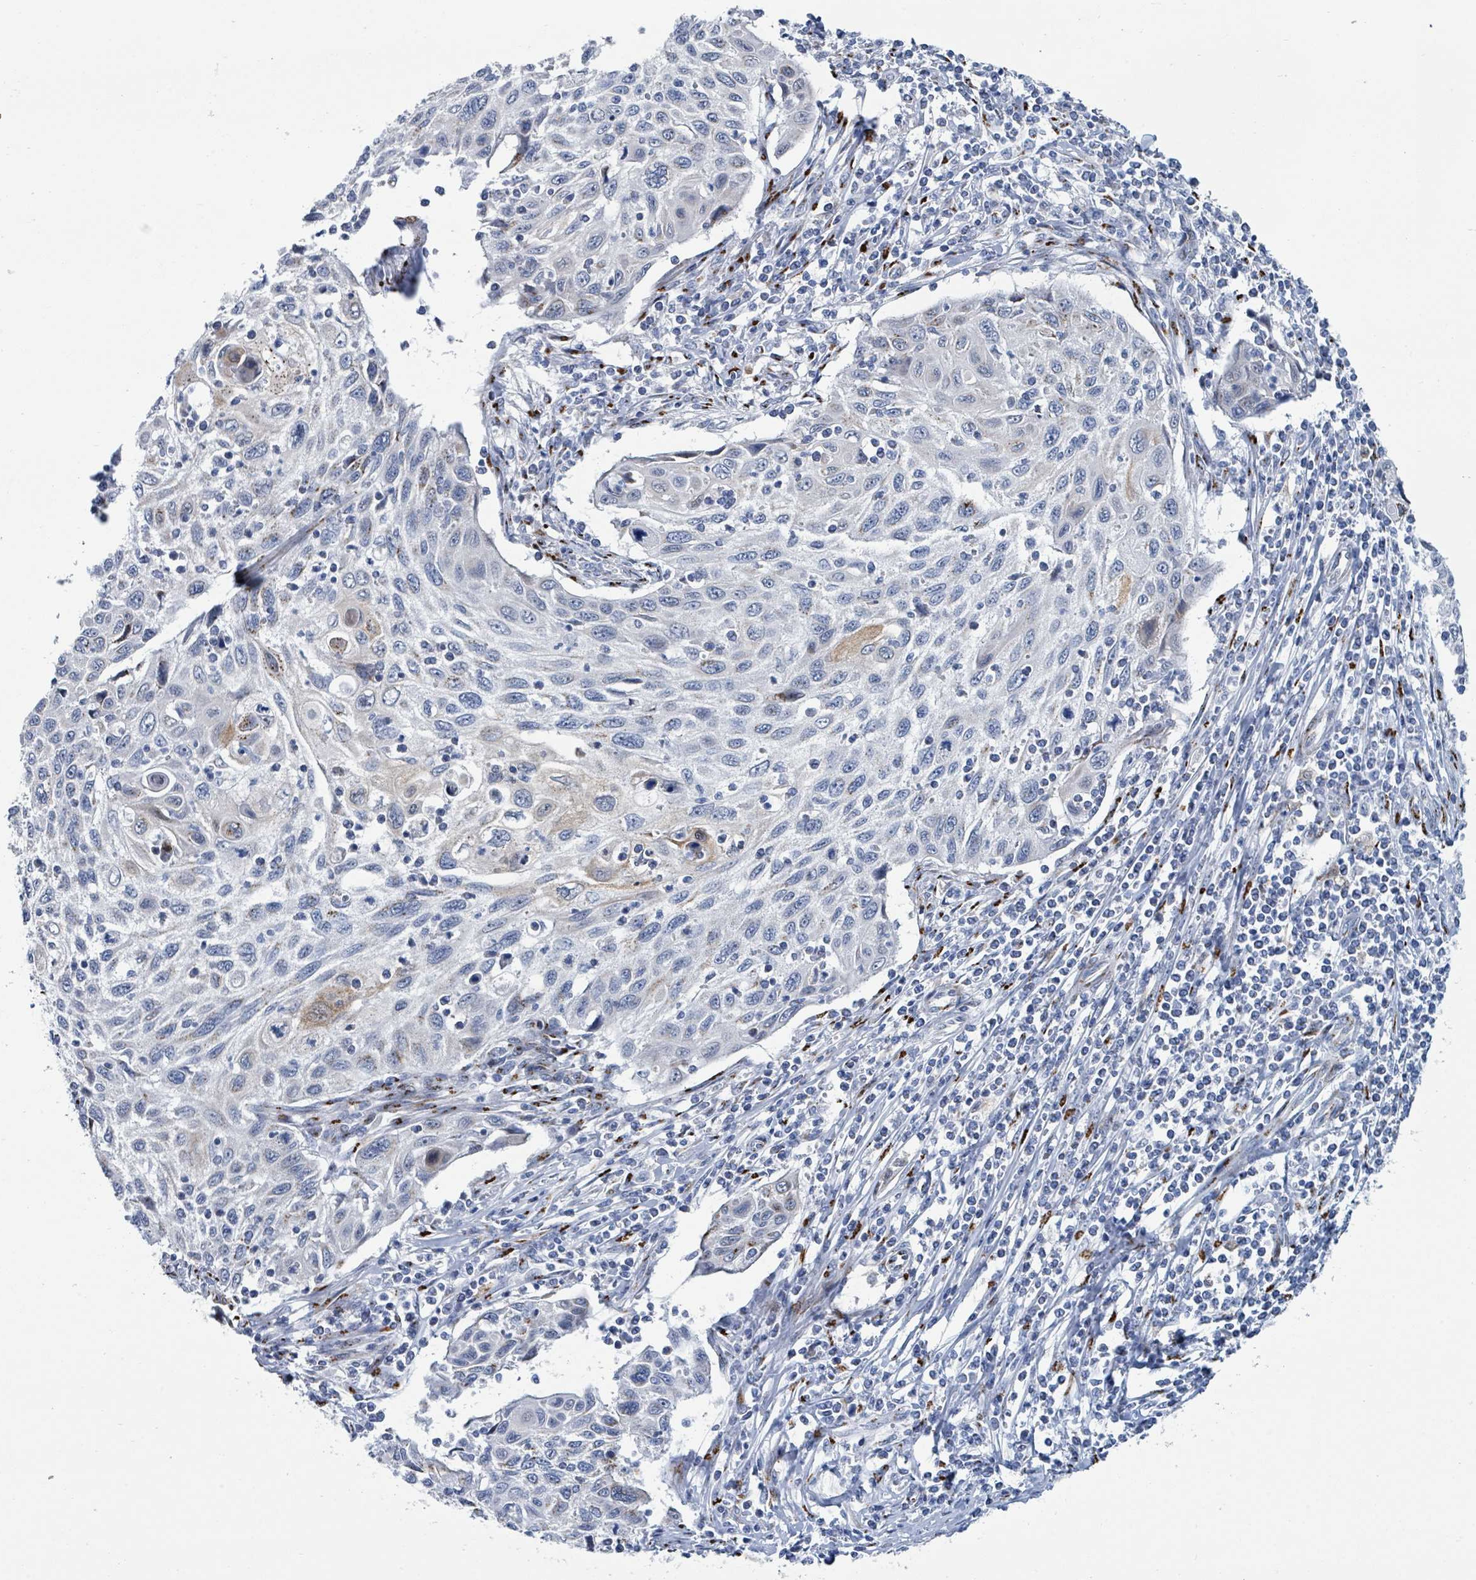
{"staining": {"intensity": "moderate", "quantity": "<25%", "location": "cytoplasmic/membranous"}, "tissue": "cervical cancer", "cell_type": "Tumor cells", "image_type": "cancer", "snomed": [{"axis": "morphology", "description": "Squamous cell carcinoma, NOS"}, {"axis": "topography", "description": "Cervix"}], "caption": "There is low levels of moderate cytoplasmic/membranous staining in tumor cells of cervical cancer (squamous cell carcinoma), as demonstrated by immunohistochemical staining (brown color).", "gene": "DCAF5", "patient": {"sex": "female", "age": 70}}